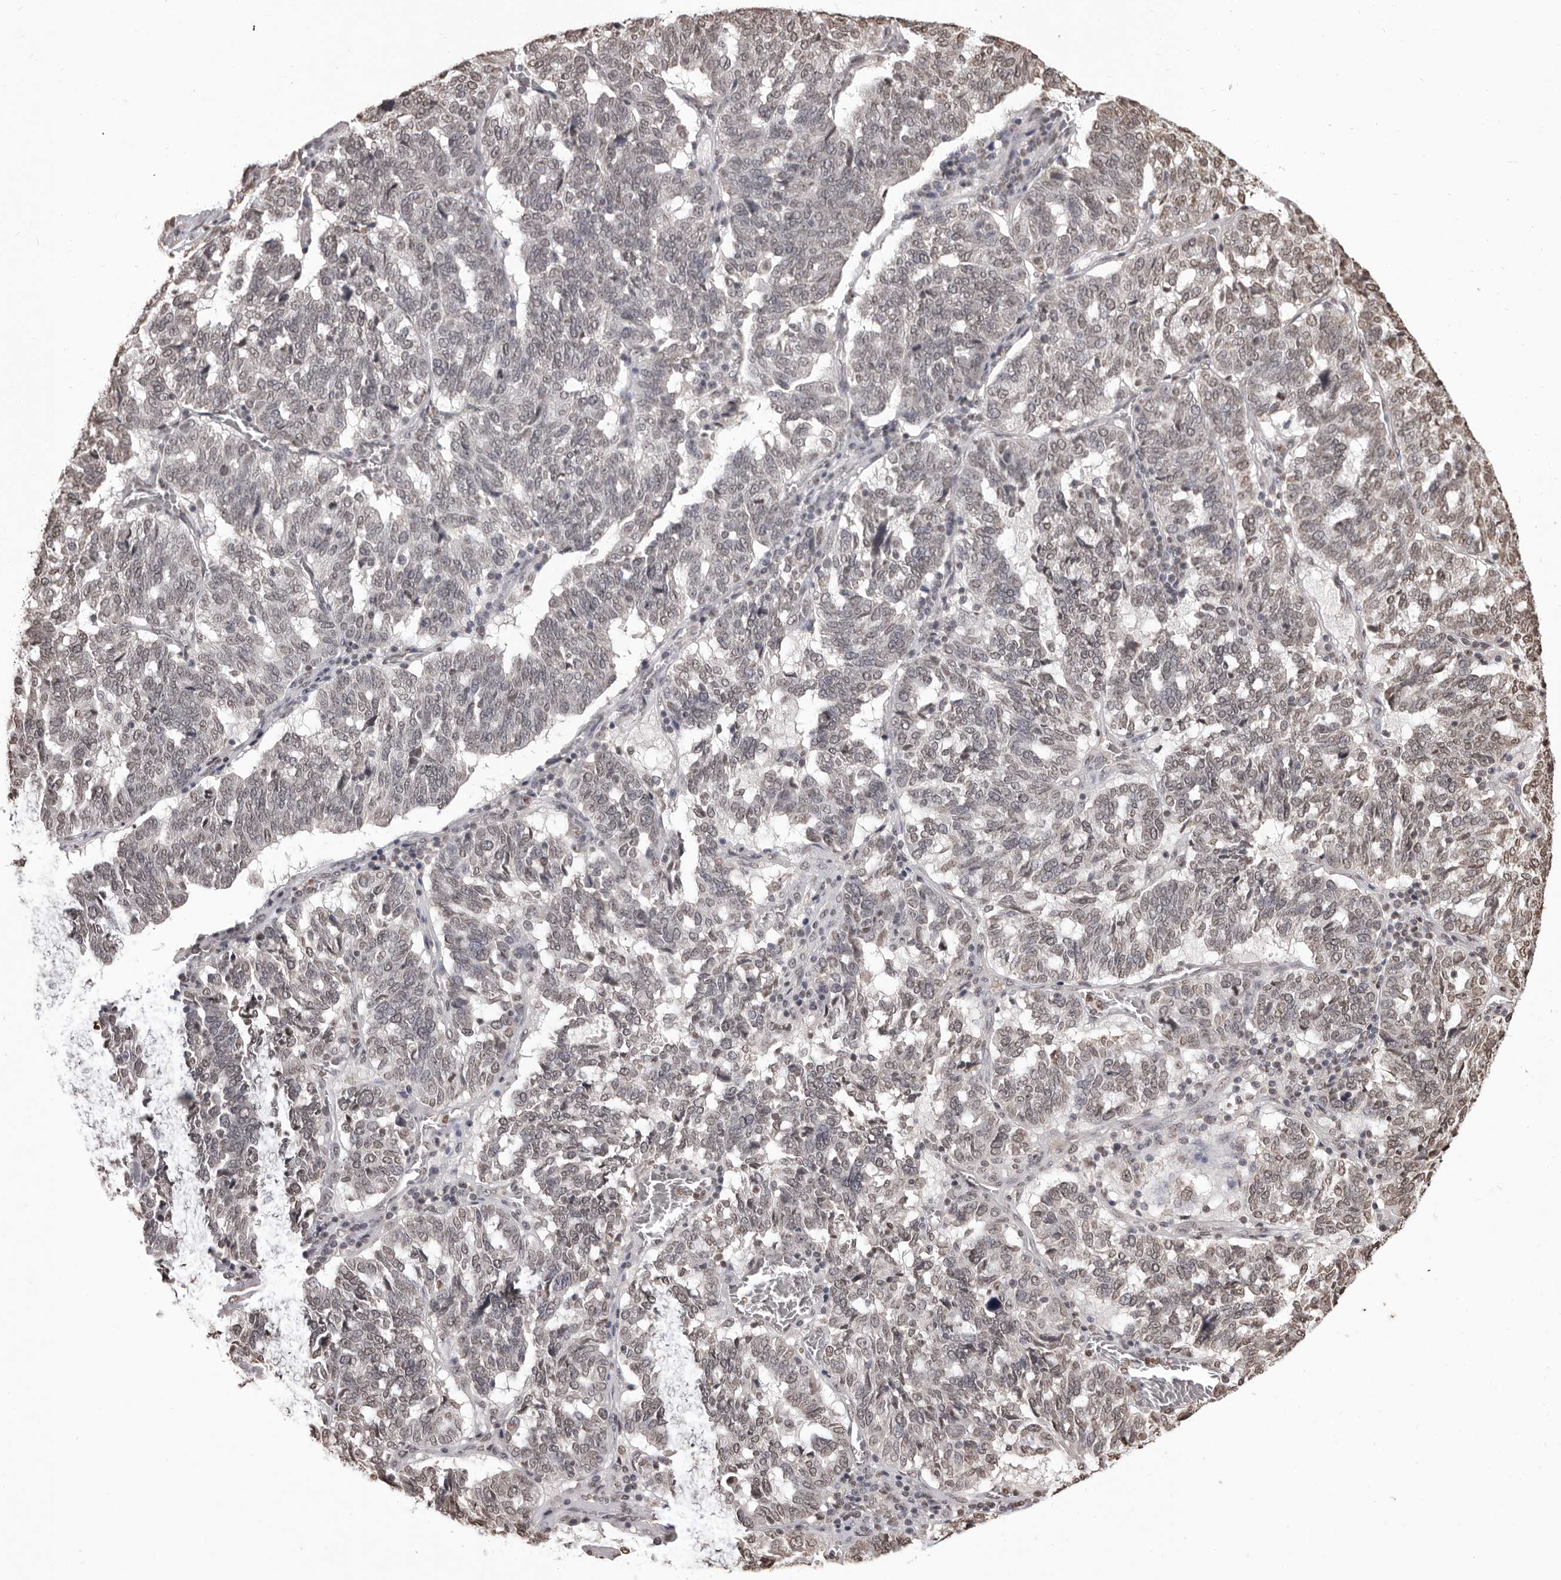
{"staining": {"intensity": "weak", "quantity": "25%-75%", "location": "nuclear"}, "tissue": "ovarian cancer", "cell_type": "Tumor cells", "image_type": "cancer", "snomed": [{"axis": "morphology", "description": "Cystadenocarcinoma, serous, NOS"}, {"axis": "topography", "description": "Ovary"}], "caption": "Weak nuclear protein expression is present in approximately 25%-75% of tumor cells in ovarian serous cystadenocarcinoma.", "gene": "WDR45", "patient": {"sex": "female", "age": 59}}